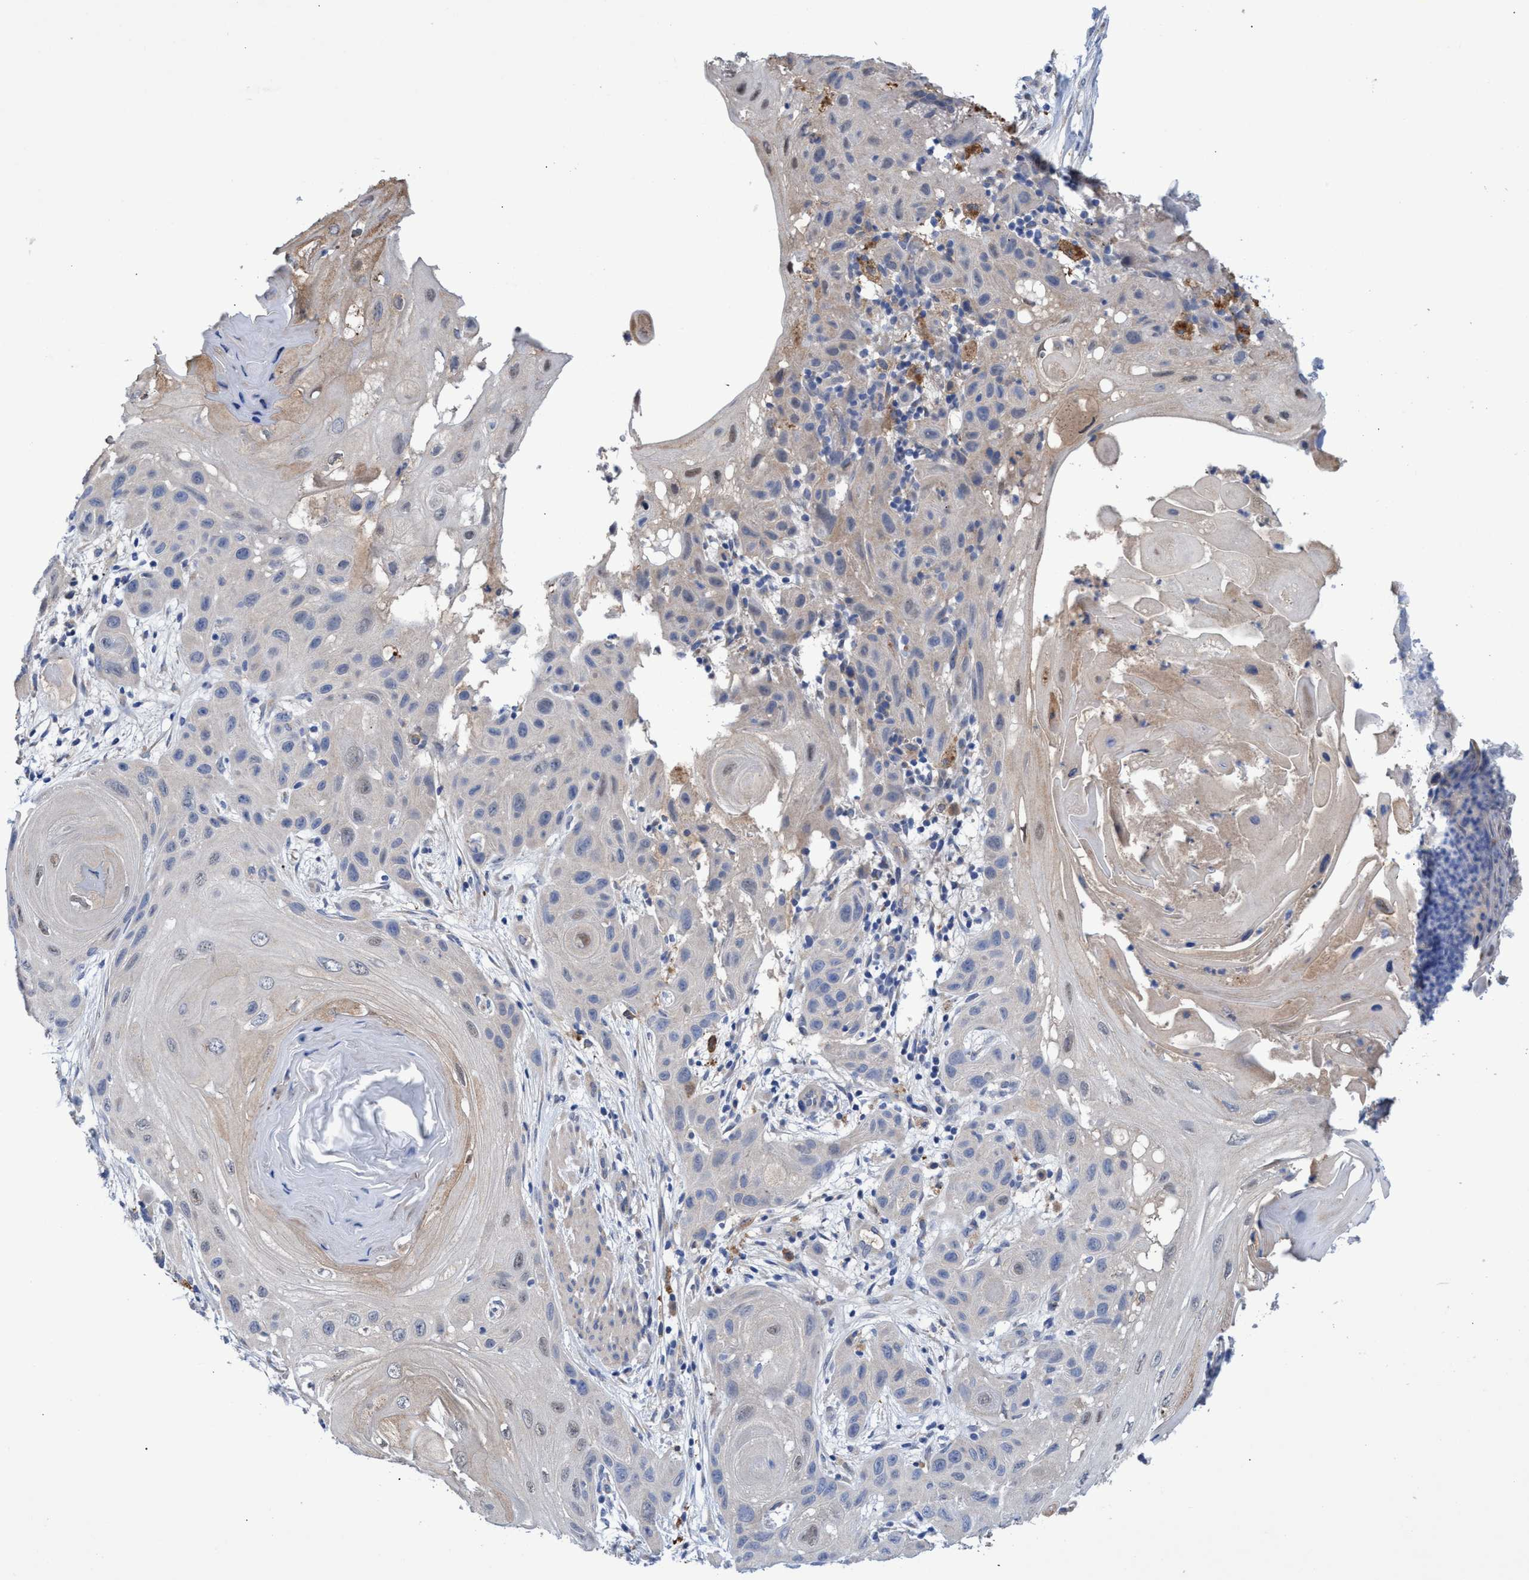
{"staining": {"intensity": "weak", "quantity": "<25%", "location": "cytoplasmic/membranous"}, "tissue": "skin cancer", "cell_type": "Tumor cells", "image_type": "cancer", "snomed": [{"axis": "morphology", "description": "Squamous cell carcinoma, NOS"}, {"axis": "topography", "description": "Skin"}], "caption": "The photomicrograph displays no staining of tumor cells in skin cancer.", "gene": "SVEP1", "patient": {"sex": "female", "age": 96}}